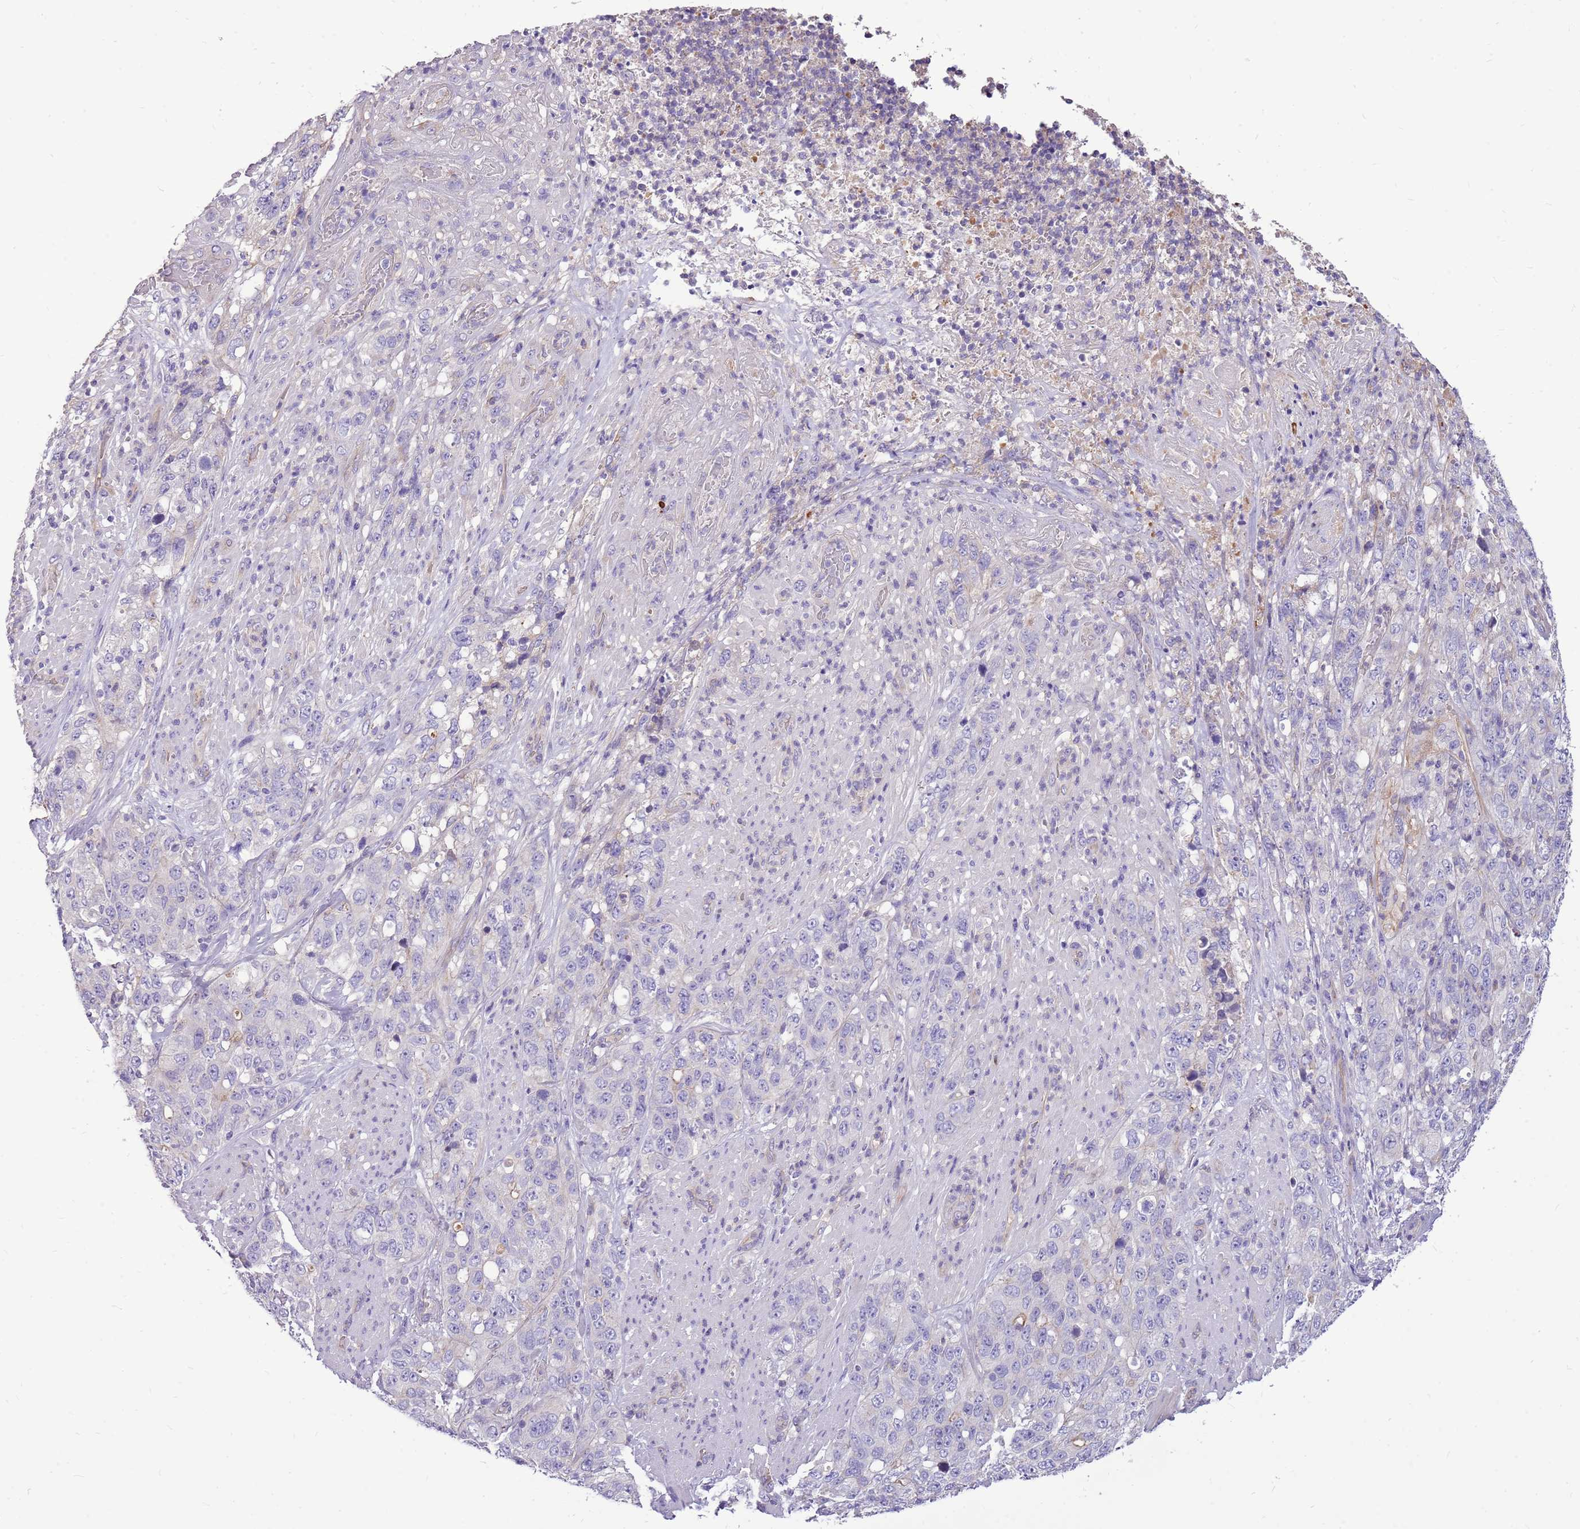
{"staining": {"intensity": "negative", "quantity": "none", "location": "none"}, "tissue": "stomach cancer", "cell_type": "Tumor cells", "image_type": "cancer", "snomed": [{"axis": "morphology", "description": "Adenocarcinoma, NOS"}, {"axis": "topography", "description": "Stomach"}], "caption": "This is an immunohistochemistry (IHC) photomicrograph of stomach cancer. There is no expression in tumor cells.", "gene": "NTN4", "patient": {"sex": "male", "age": 48}}